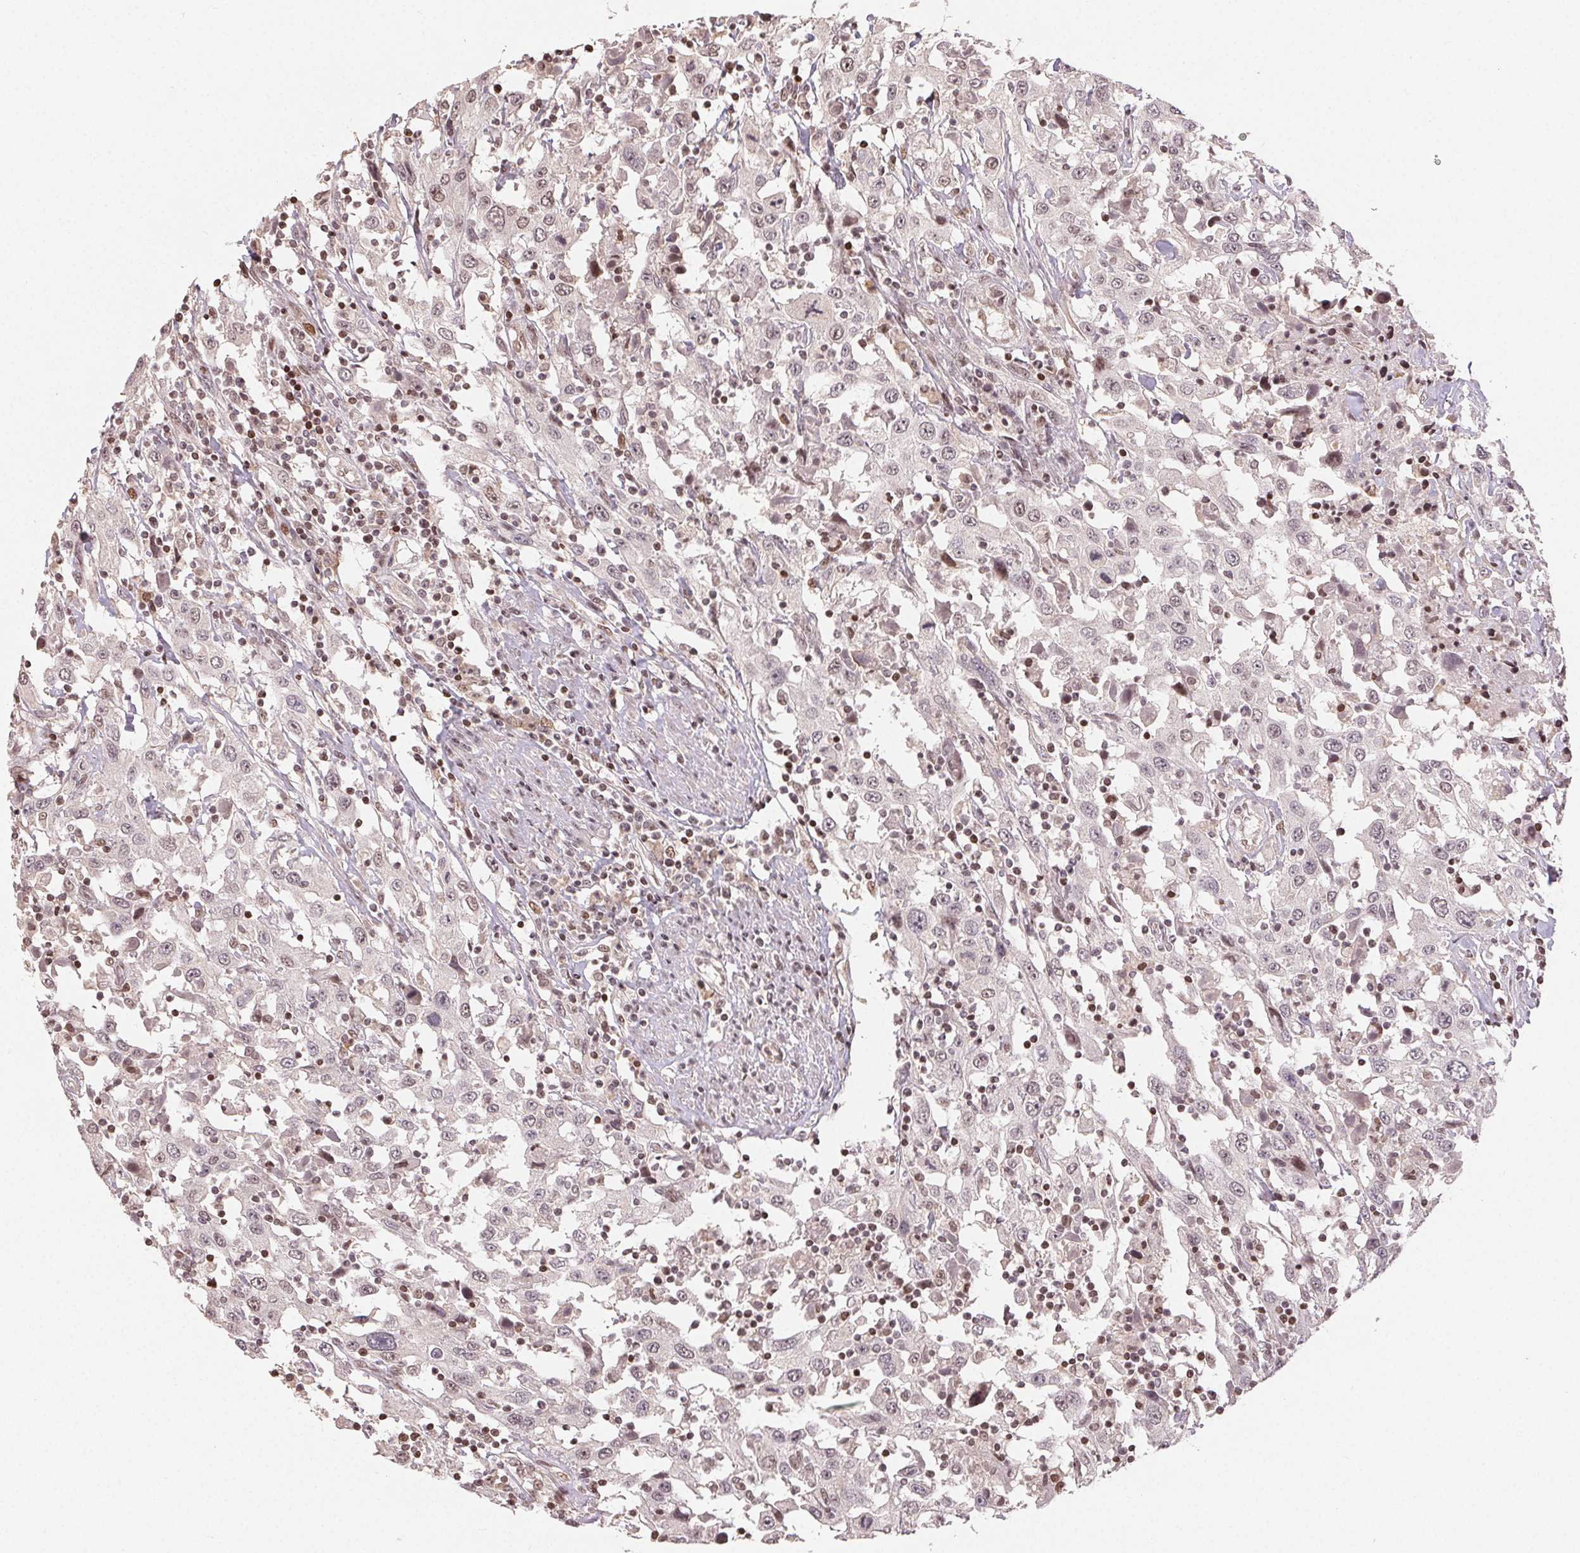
{"staining": {"intensity": "weak", "quantity": "<25%", "location": "nuclear"}, "tissue": "urothelial cancer", "cell_type": "Tumor cells", "image_type": "cancer", "snomed": [{"axis": "morphology", "description": "Urothelial carcinoma, High grade"}, {"axis": "topography", "description": "Urinary bladder"}], "caption": "DAB (3,3'-diaminobenzidine) immunohistochemical staining of urothelial carcinoma (high-grade) displays no significant positivity in tumor cells. (Stains: DAB (3,3'-diaminobenzidine) IHC with hematoxylin counter stain, Microscopy: brightfield microscopy at high magnification).", "gene": "MAPKAPK2", "patient": {"sex": "male", "age": 61}}